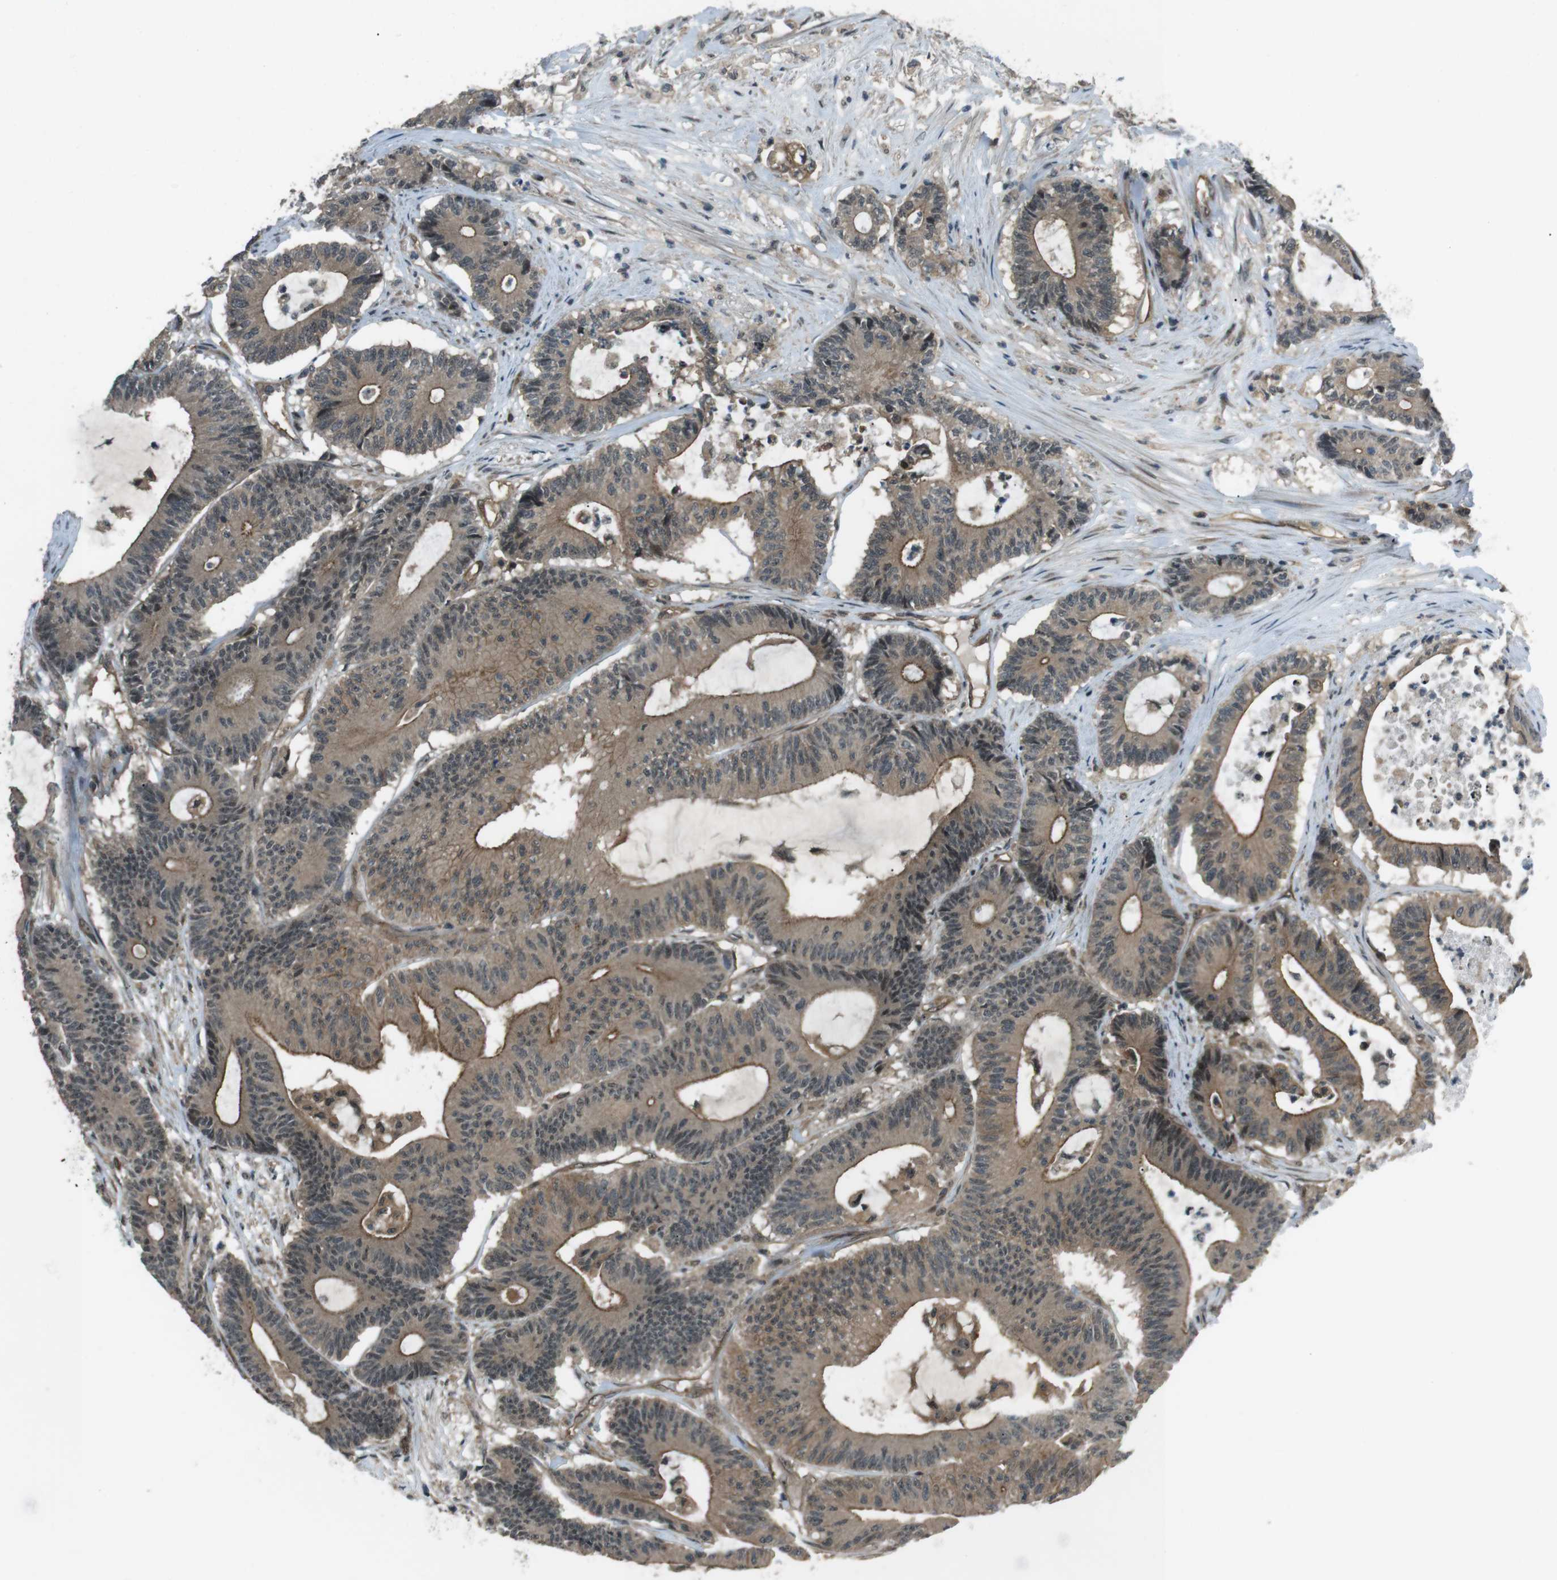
{"staining": {"intensity": "moderate", "quantity": ">75%", "location": "cytoplasmic/membranous,nuclear"}, "tissue": "colorectal cancer", "cell_type": "Tumor cells", "image_type": "cancer", "snomed": [{"axis": "morphology", "description": "Adenocarcinoma, NOS"}, {"axis": "topography", "description": "Colon"}], "caption": "Immunohistochemical staining of adenocarcinoma (colorectal) exhibits medium levels of moderate cytoplasmic/membranous and nuclear protein positivity in approximately >75% of tumor cells. (IHC, brightfield microscopy, high magnification).", "gene": "TIAM2", "patient": {"sex": "female", "age": 84}}